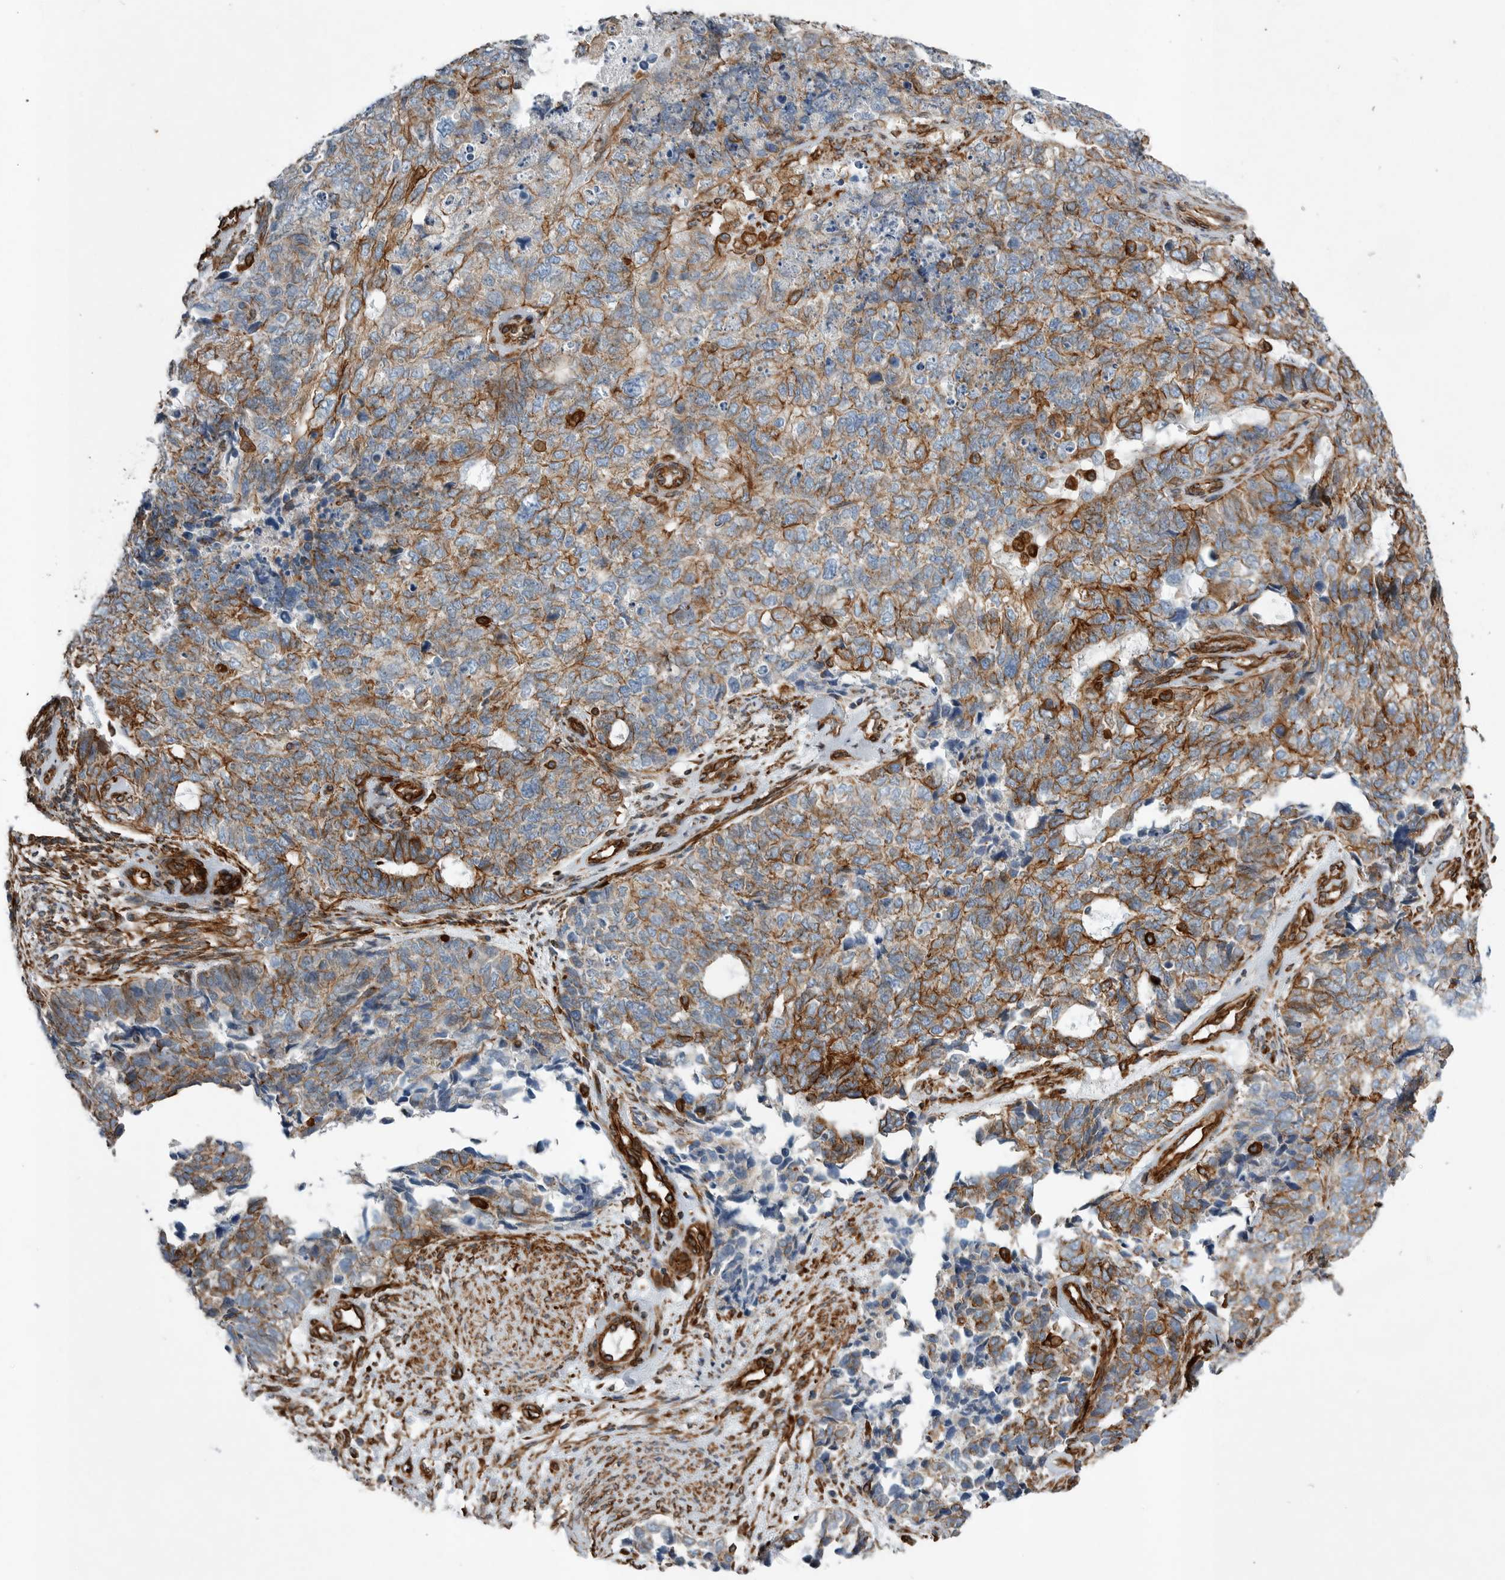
{"staining": {"intensity": "moderate", "quantity": "25%-75%", "location": "cytoplasmic/membranous"}, "tissue": "cervical cancer", "cell_type": "Tumor cells", "image_type": "cancer", "snomed": [{"axis": "morphology", "description": "Squamous cell carcinoma, NOS"}, {"axis": "topography", "description": "Cervix"}], "caption": "Protein staining by immunohistochemistry displays moderate cytoplasmic/membranous expression in approximately 25%-75% of tumor cells in squamous cell carcinoma (cervical). (Brightfield microscopy of DAB IHC at high magnification).", "gene": "PLEC", "patient": {"sex": "female", "age": 63}}